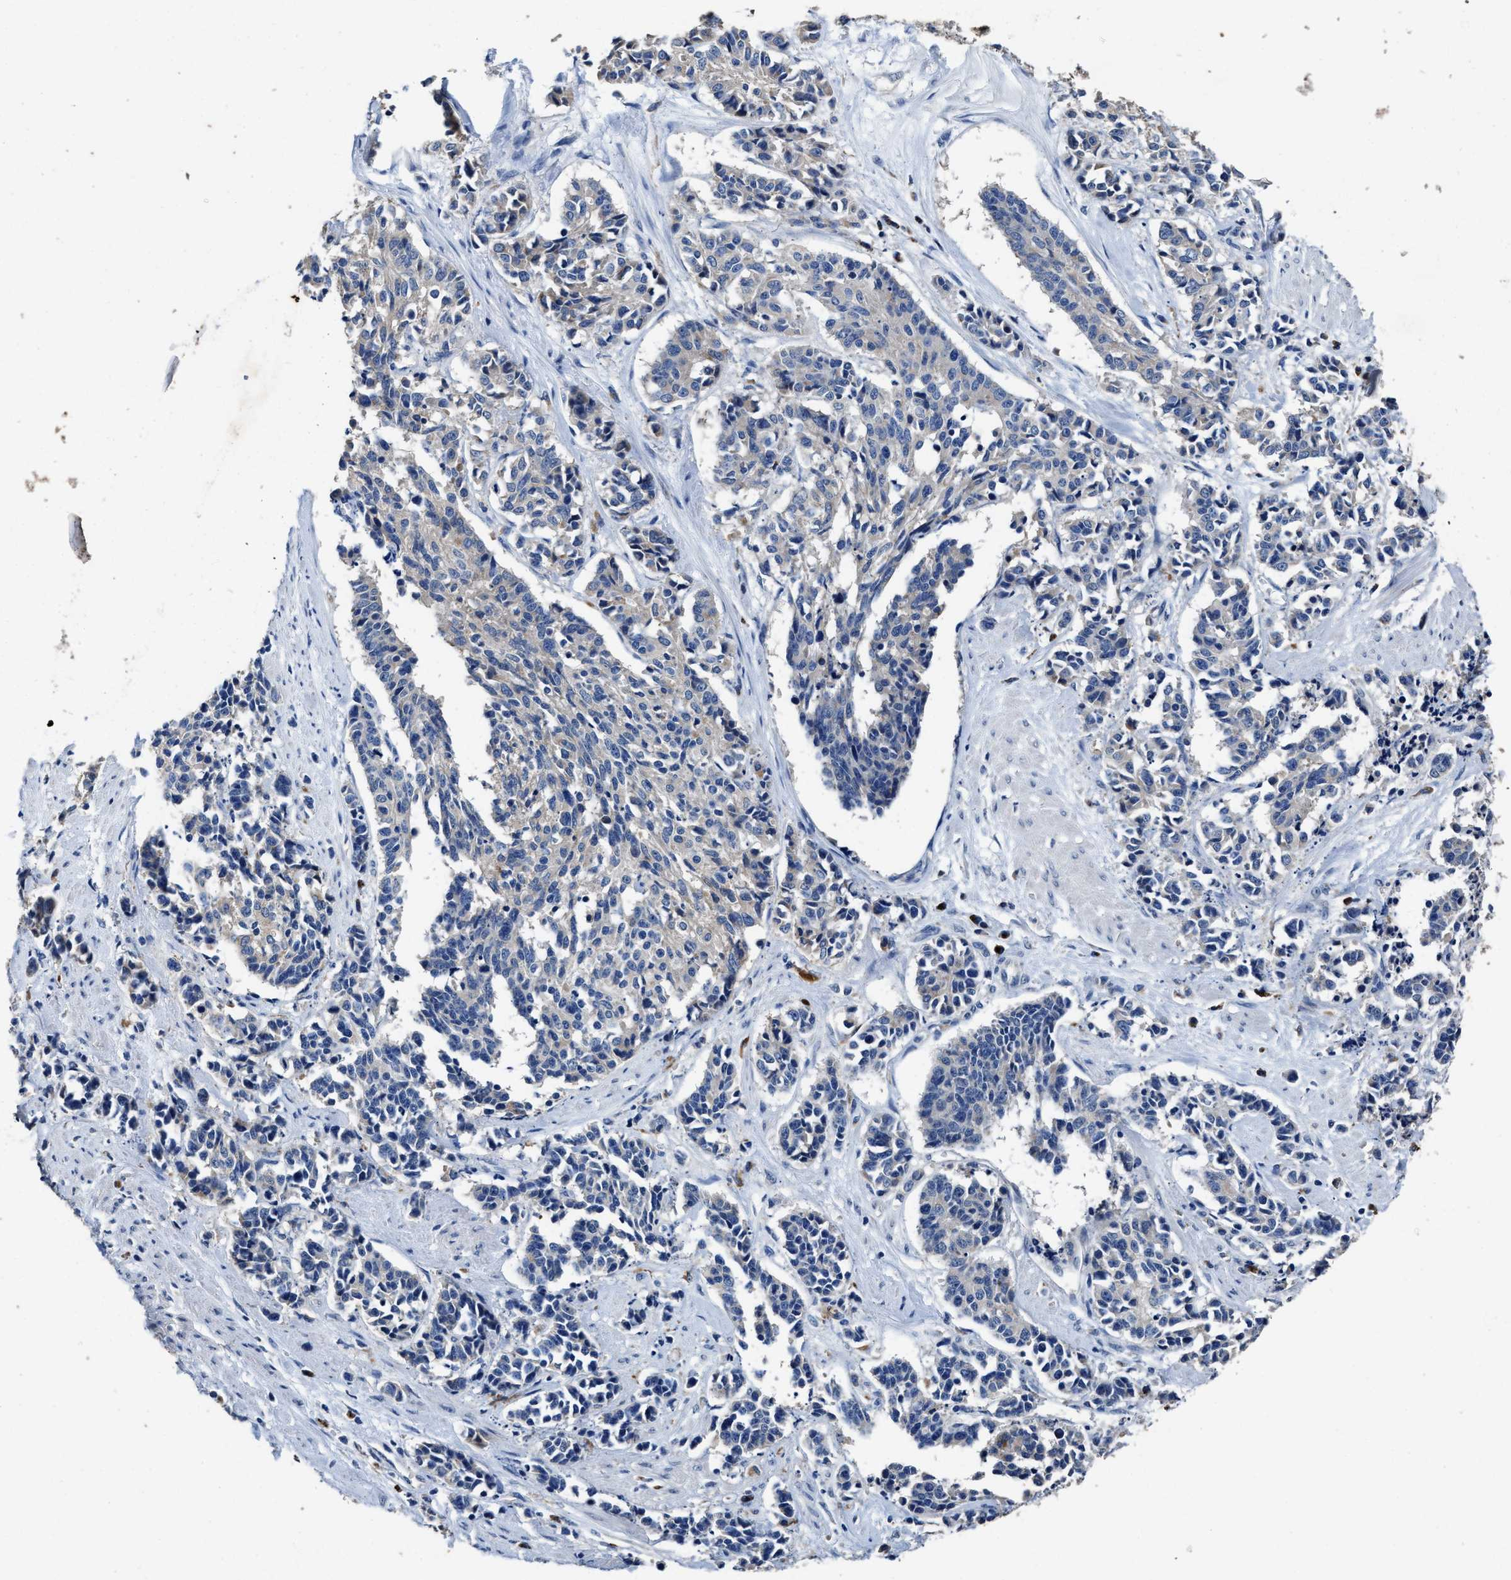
{"staining": {"intensity": "negative", "quantity": "none", "location": "none"}, "tissue": "cervical cancer", "cell_type": "Tumor cells", "image_type": "cancer", "snomed": [{"axis": "morphology", "description": "Squamous cell carcinoma, NOS"}, {"axis": "topography", "description": "Cervix"}], "caption": "Histopathology image shows no significant protein expression in tumor cells of squamous cell carcinoma (cervical).", "gene": "UBR4", "patient": {"sex": "female", "age": 35}}